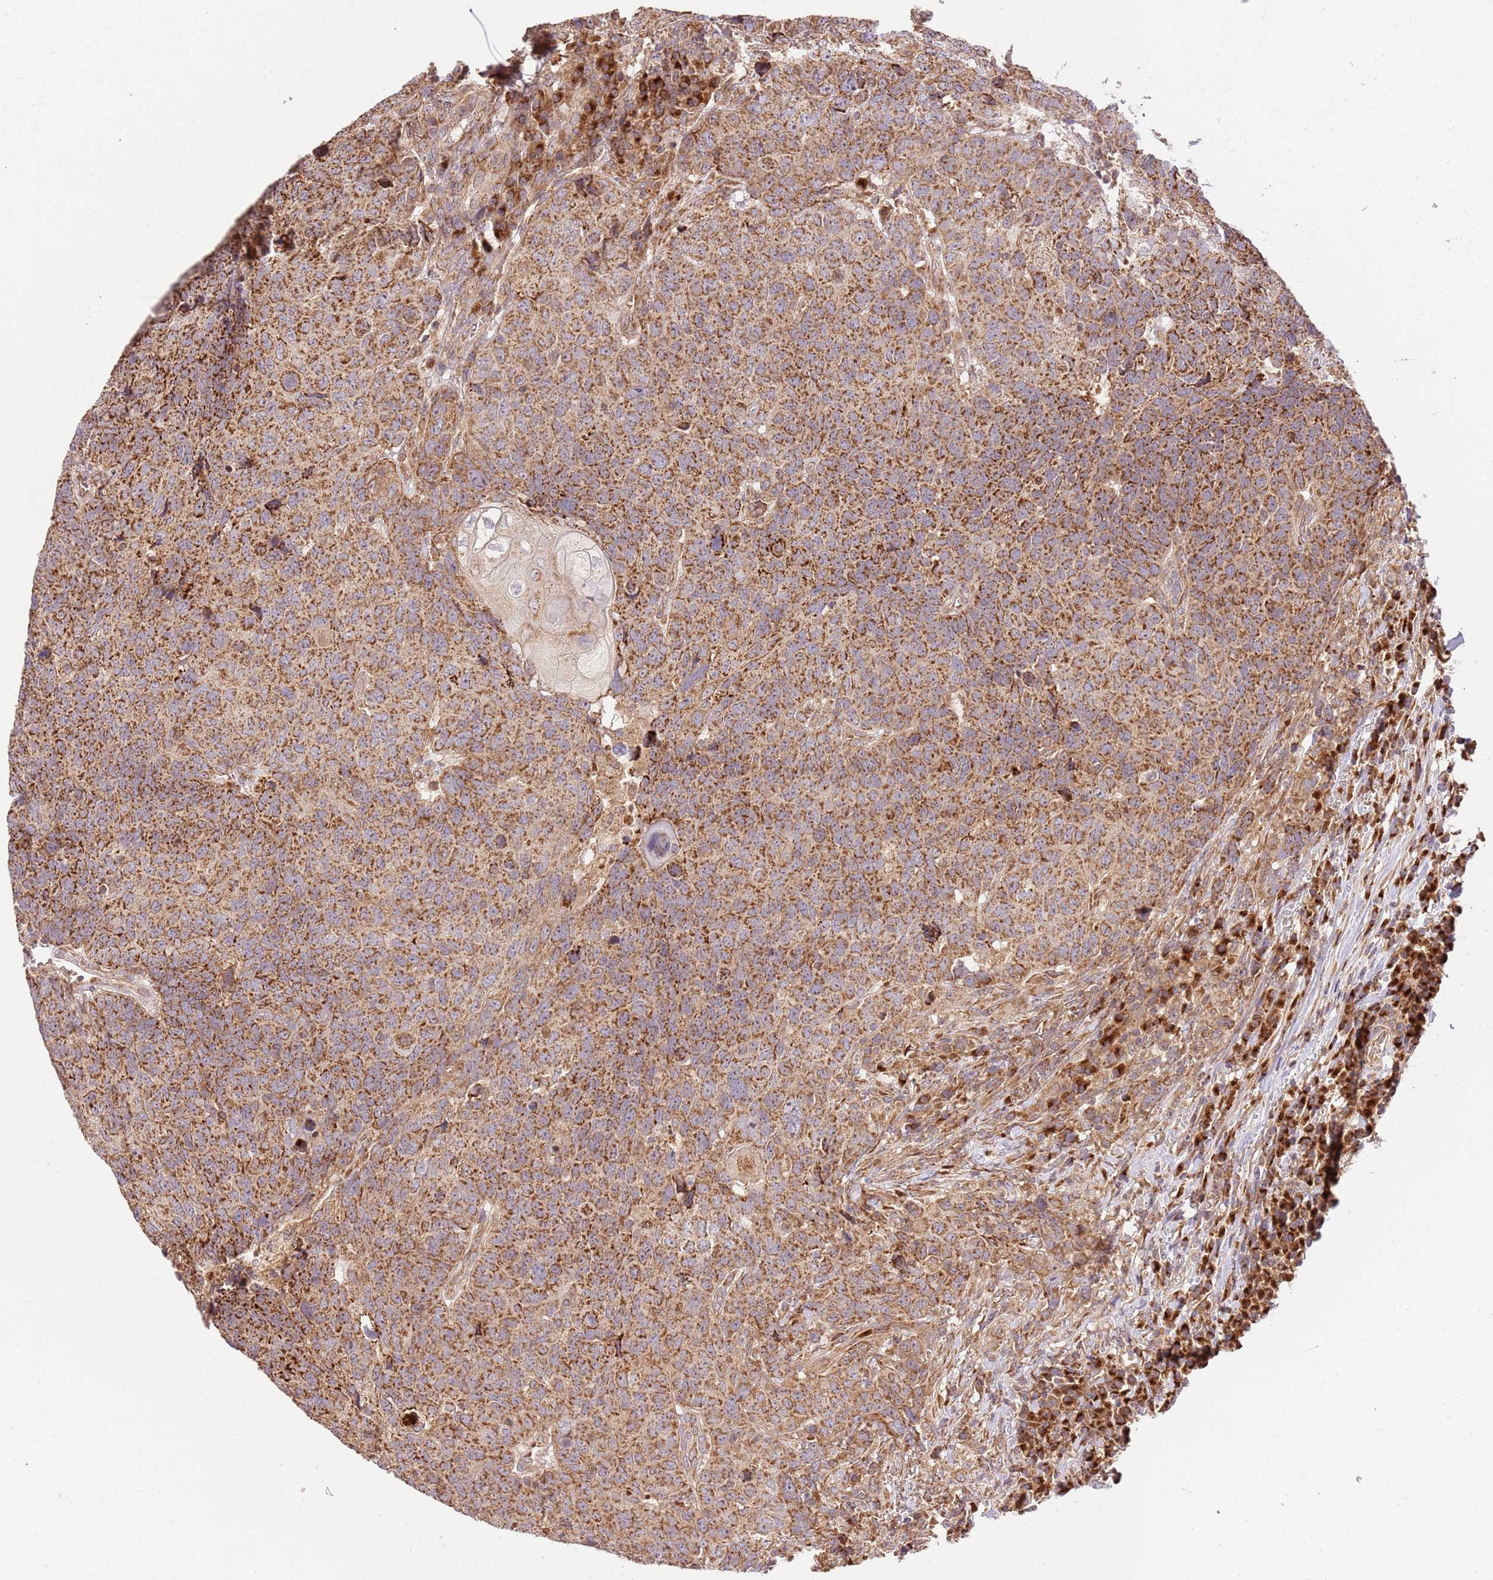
{"staining": {"intensity": "moderate", "quantity": ">75%", "location": "cytoplasmic/membranous"}, "tissue": "head and neck cancer", "cell_type": "Tumor cells", "image_type": "cancer", "snomed": [{"axis": "morphology", "description": "Normal tissue, NOS"}, {"axis": "morphology", "description": "Squamous cell carcinoma, NOS"}, {"axis": "topography", "description": "Skeletal muscle"}, {"axis": "topography", "description": "Vascular tissue"}, {"axis": "topography", "description": "Peripheral nerve tissue"}, {"axis": "topography", "description": "Head-Neck"}], "caption": "The photomicrograph exhibits immunohistochemical staining of head and neck squamous cell carcinoma. There is moderate cytoplasmic/membranous staining is present in approximately >75% of tumor cells. (Stains: DAB (3,3'-diaminobenzidine) in brown, nuclei in blue, Microscopy: brightfield microscopy at high magnification).", "gene": "SPATA2L", "patient": {"sex": "male", "age": 66}}